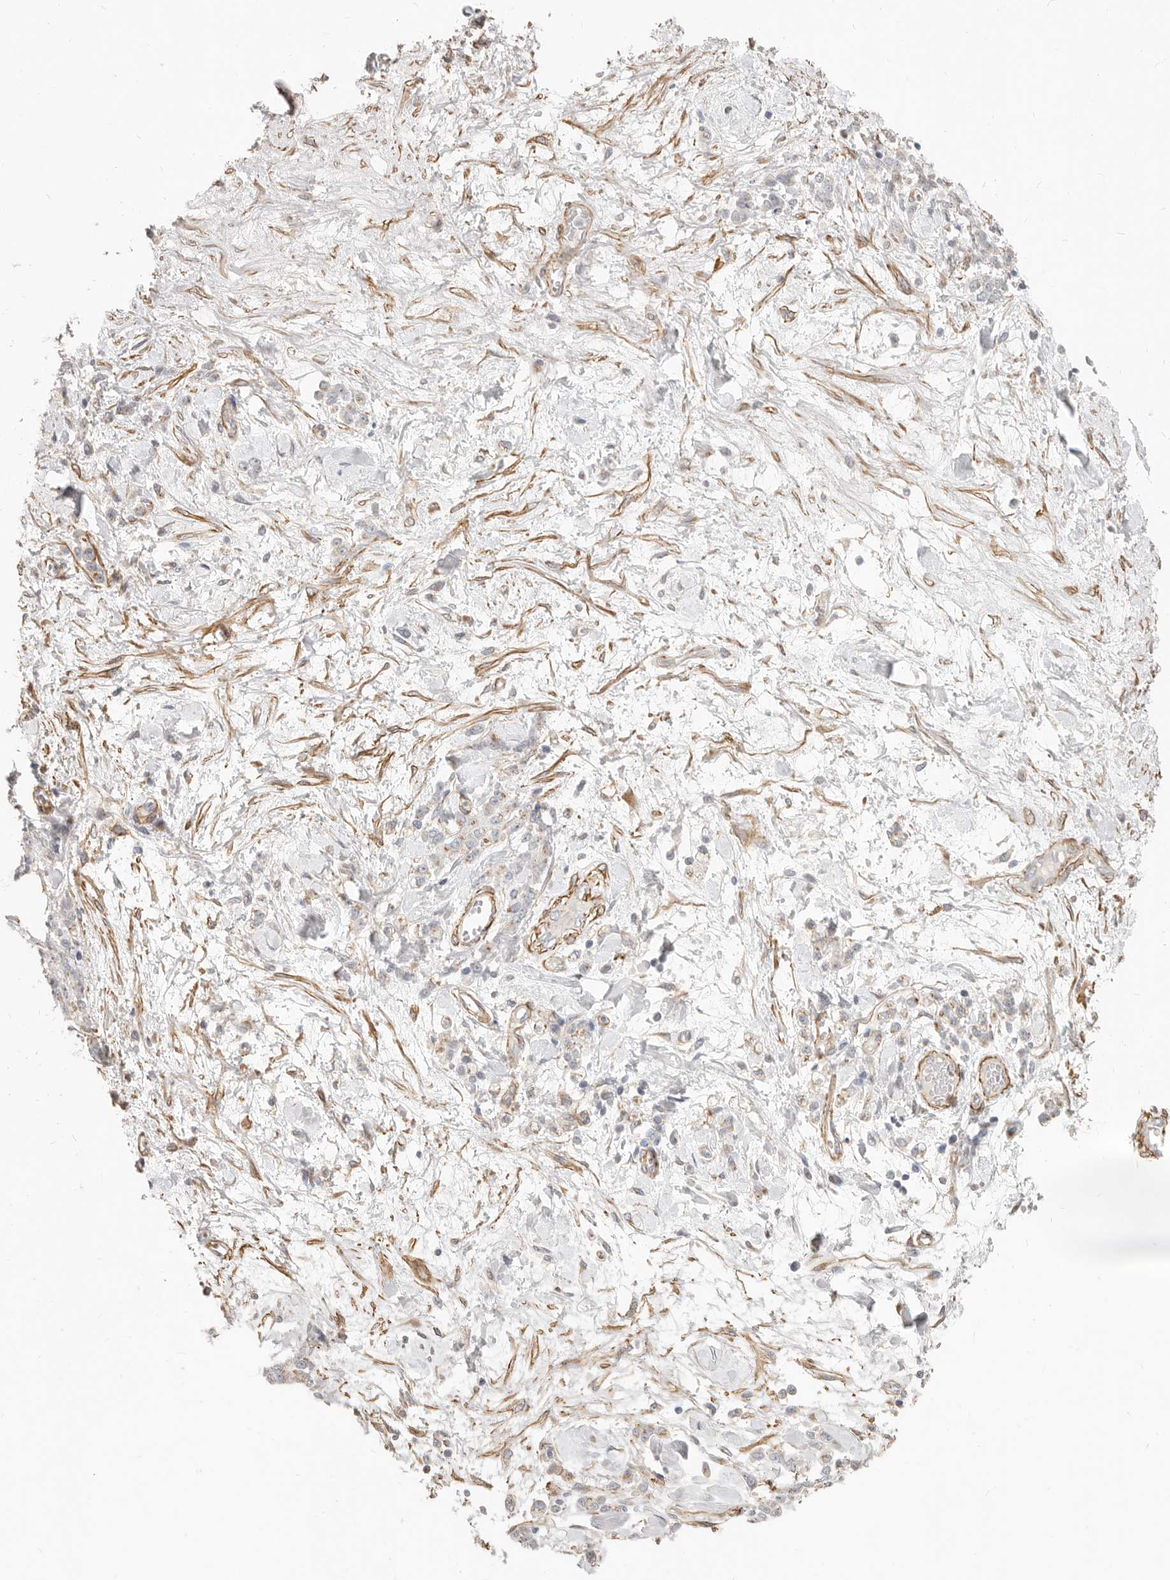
{"staining": {"intensity": "weak", "quantity": "<25%", "location": "cytoplasmic/membranous"}, "tissue": "stomach cancer", "cell_type": "Tumor cells", "image_type": "cancer", "snomed": [{"axis": "morphology", "description": "Normal tissue, NOS"}, {"axis": "morphology", "description": "Adenocarcinoma, NOS"}, {"axis": "topography", "description": "Stomach"}], "caption": "A micrograph of human adenocarcinoma (stomach) is negative for staining in tumor cells.", "gene": "RABAC1", "patient": {"sex": "male", "age": 82}}